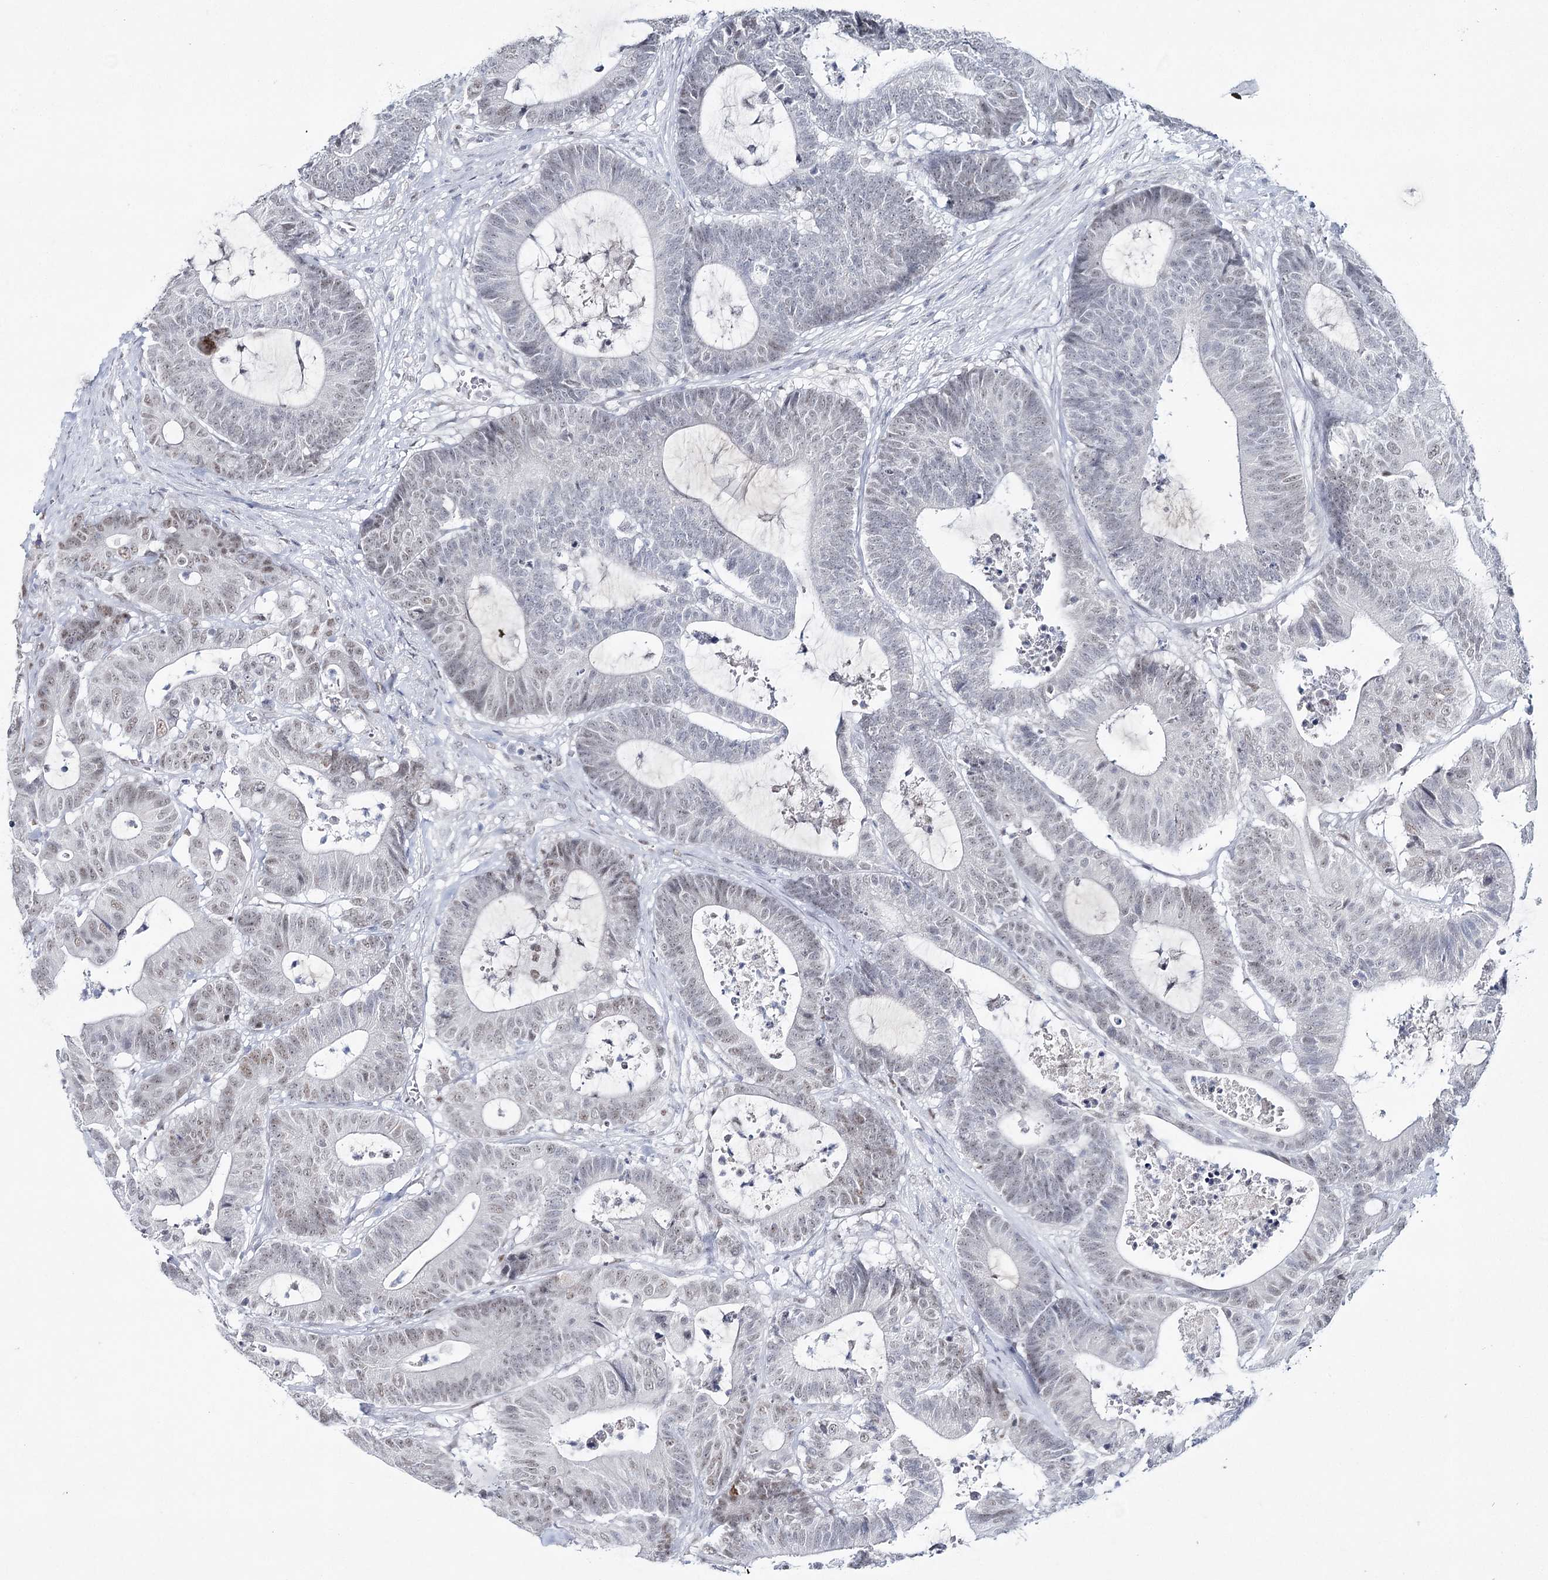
{"staining": {"intensity": "weak", "quantity": "25%-75%", "location": "nuclear"}, "tissue": "colorectal cancer", "cell_type": "Tumor cells", "image_type": "cancer", "snomed": [{"axis": "morphology", "description": "Adenocarcinoma, NOS"}, {"axis": "topography", "description": "Colon"}], "caption": "Adenocarcinoma (colorectal) stained with immunohistochemistry demonstrates weak nuclear positivity in approximately 25%-75% of tumor cells. Using DAB (3,3'-diaminobenzidine) (brown) and hematoxylin (blue) stains, captured at high magnification using brightfield microscopy.", "gene": "ZC3H8", "patient": {"sex": "female", "age": 84}}